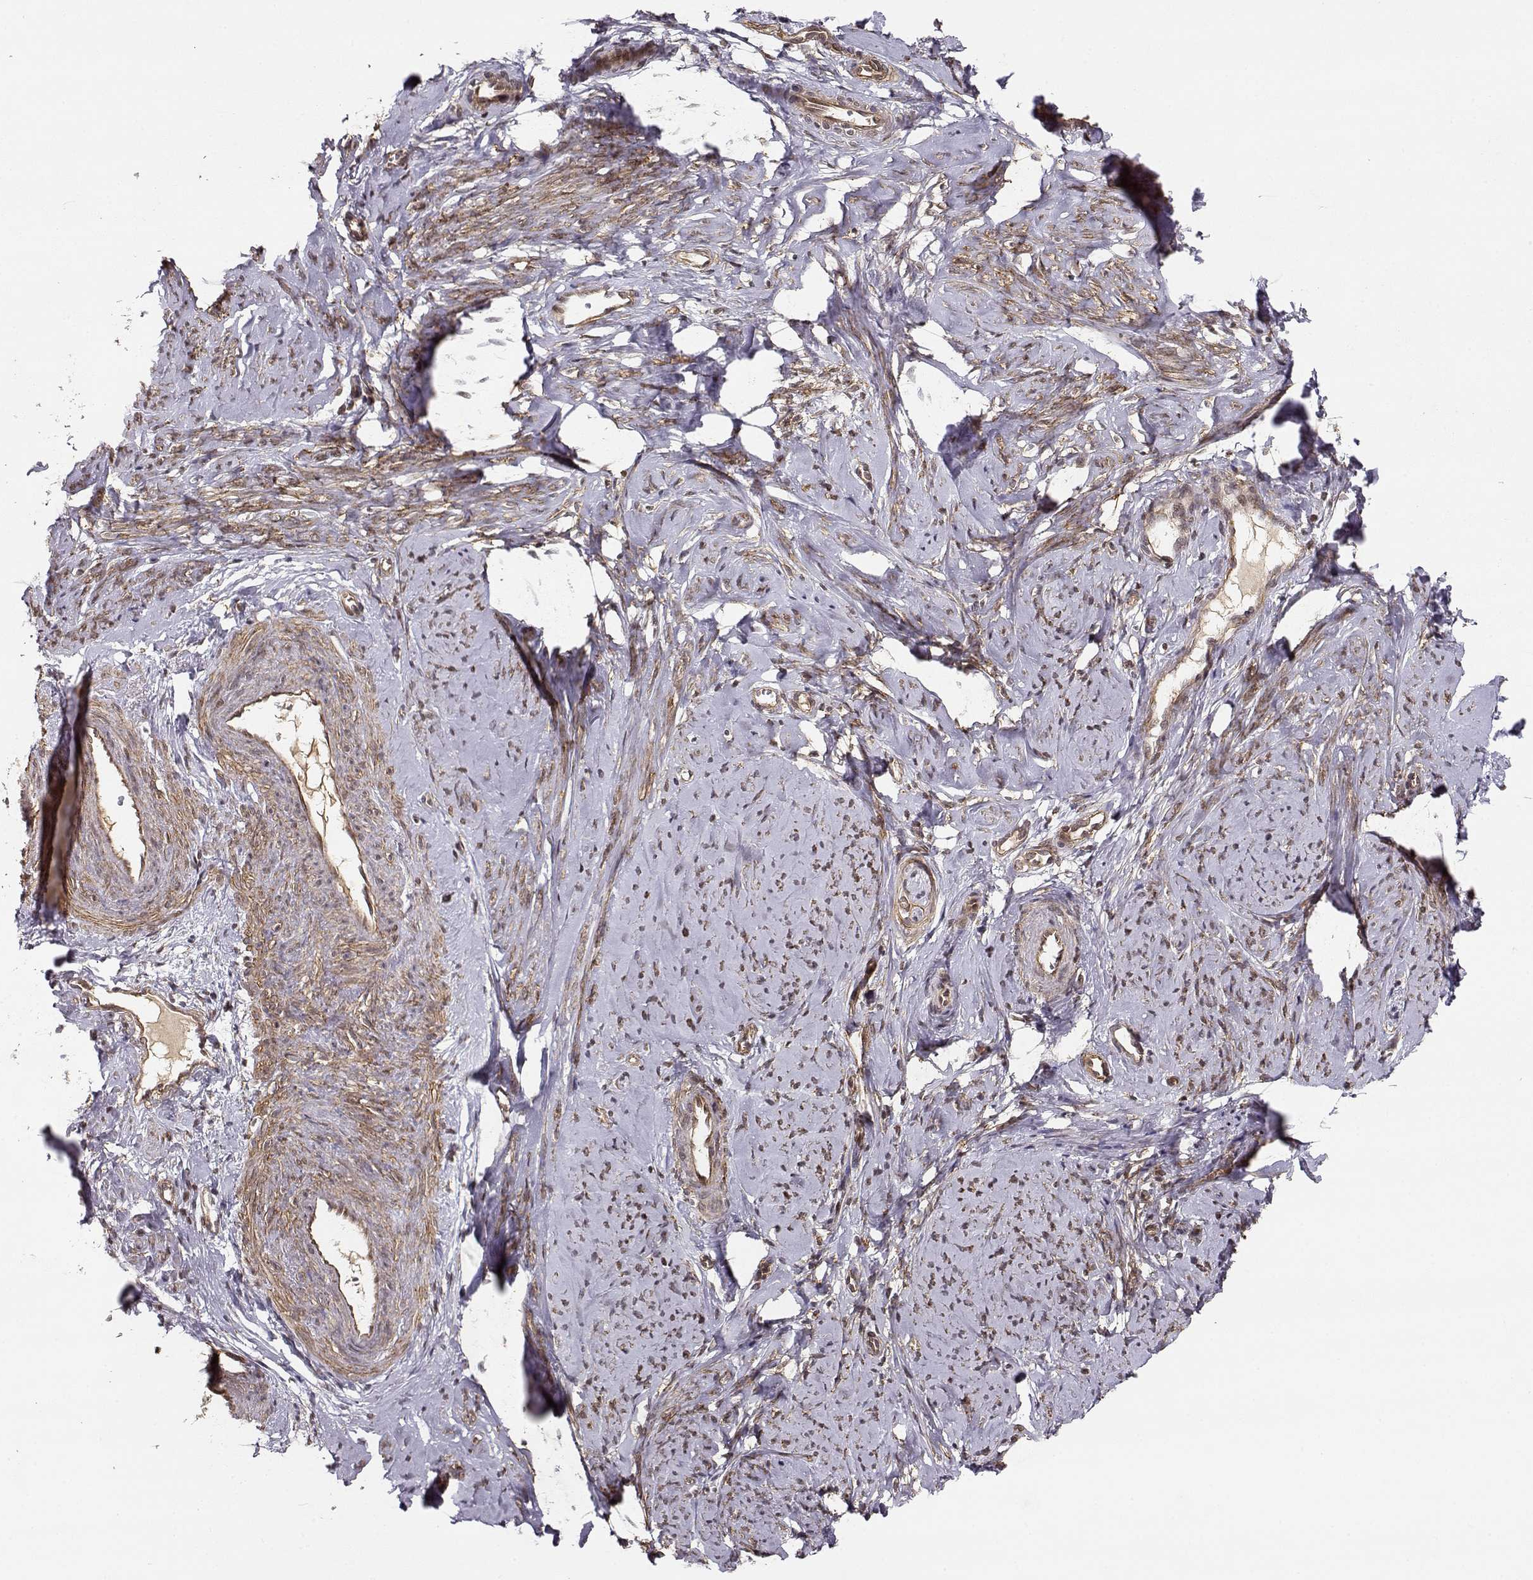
{"staining": {"intensity": "moderate", "quantity": "25%-75%", "location": "cytoplasmic/membranous"}, "tissue": "smooth muscle", "cell_type": "Smooth muscle cells", "image_type": "normal", "snomed": [{"axis": "morphology", "description": "Normal tissue, NOS"}, {"axis": "topography", "description": "Smooth muscle"}], "caption": "IHC staining of benign smooth muscle, which shows medium levels of moderate cytoplasmic/membranous positivity in about 25%-75% of smooth muscle cells indicating moderate cytoplasmic/membranous protein positivity. The staining was performed using DAB (brown) for protein detection and nuclei were counterstained in hematoxylin (blue).", "gene": "CIR1", "patient": {"sex": "female", "age": 48}}